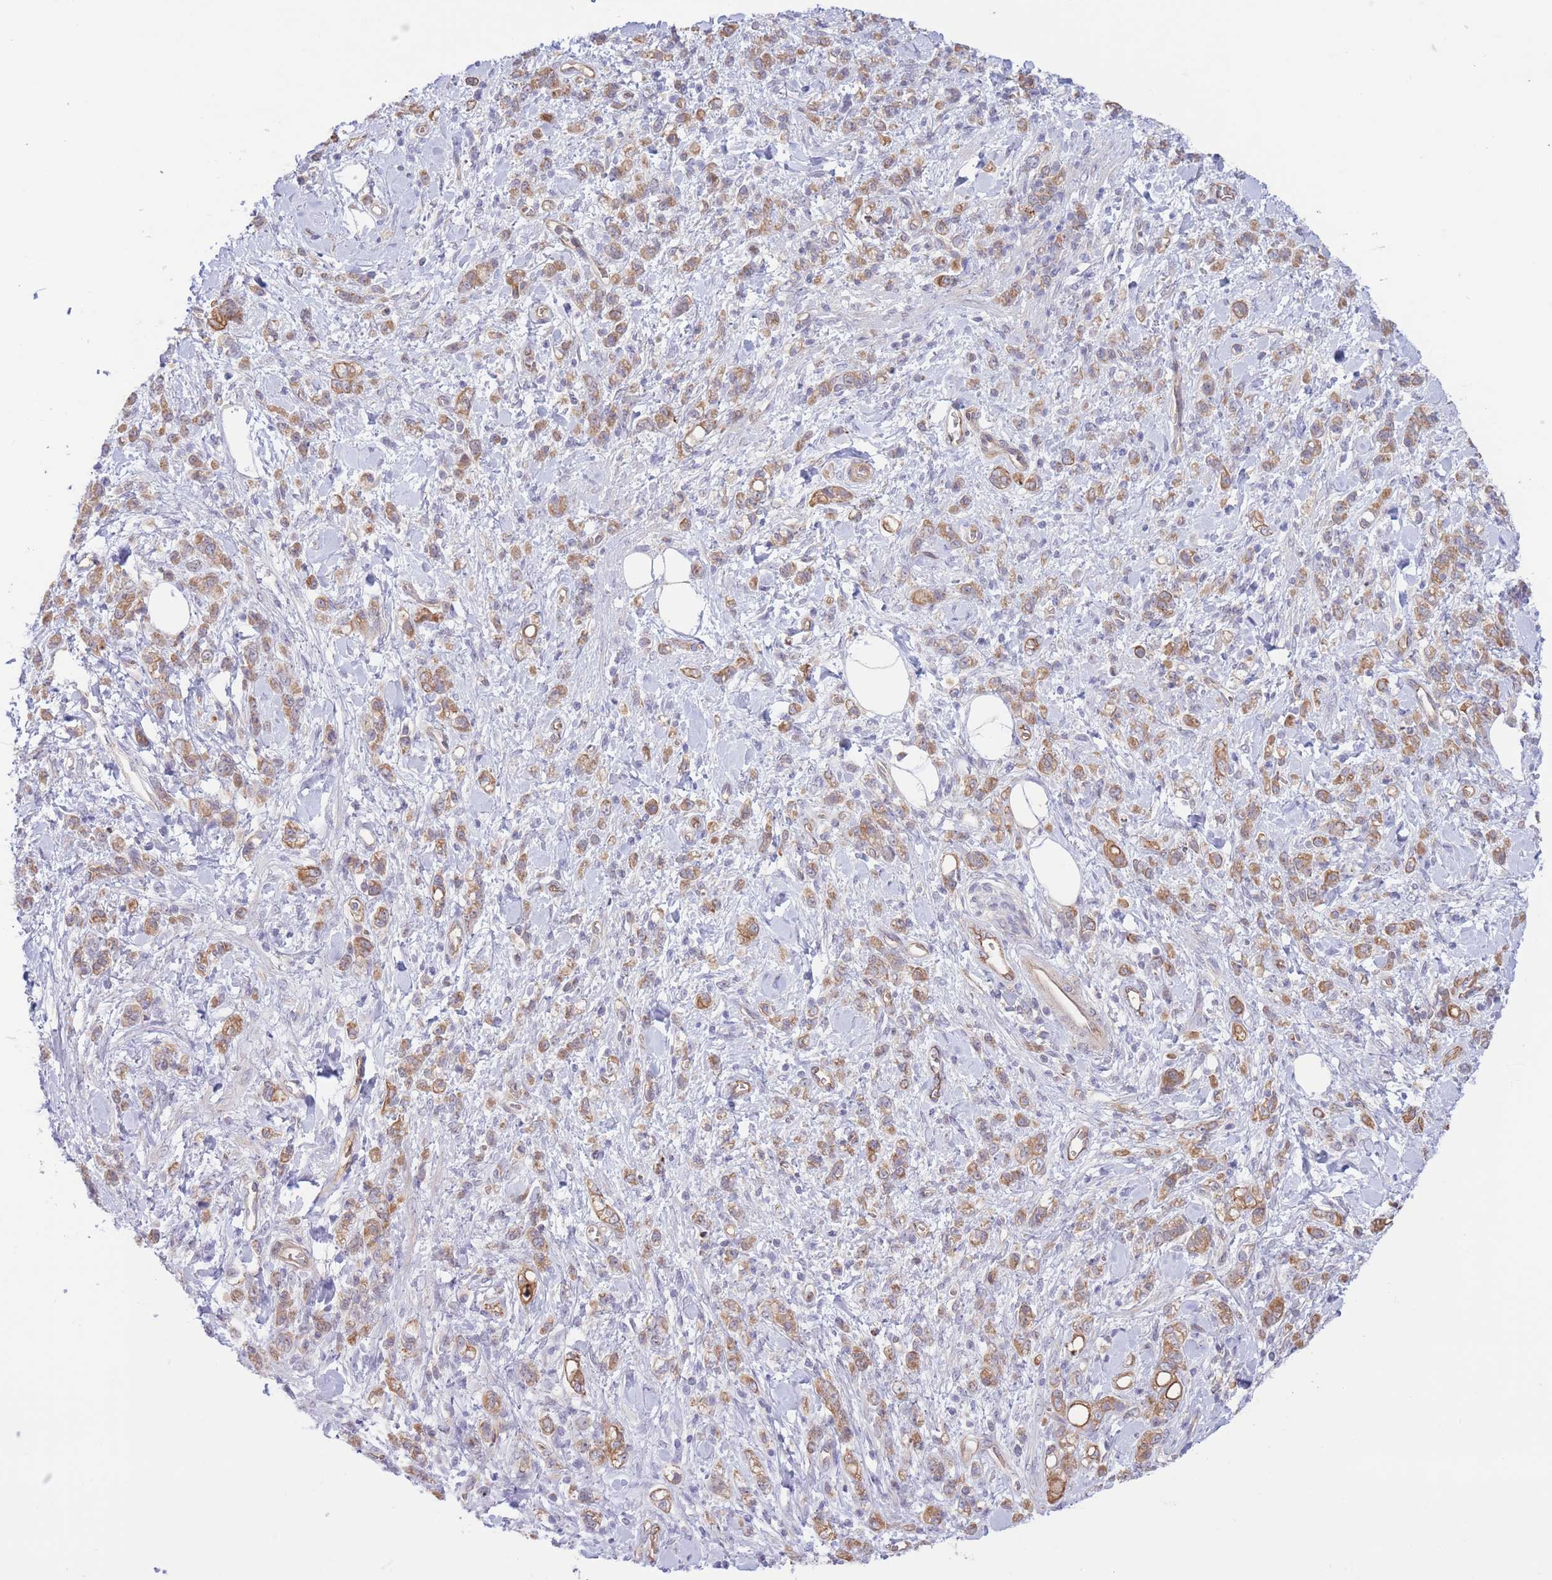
{"staining": {"intensity": "moderate", "quantity": ">75%", "location": "cytoplasmic/membranous"}, "tissue": "stomach cancer", "cell_type": "Tumor cells", "image_type": "cancer", "snomed": [{"axis": "morphology", "description": "Adenocarcinoma, NOS"}, {"axis": "topography", "description": "Stomach"}], "caption": "Immunohistochemistry (IHC) of human adenocarcinoma (stomach) displays medium levels of moderate cytoplasmic/membranous expression in about >75% of tumor cells.", "gene": "MRPS31", "patient": {"sex": "male", "age": 77}}